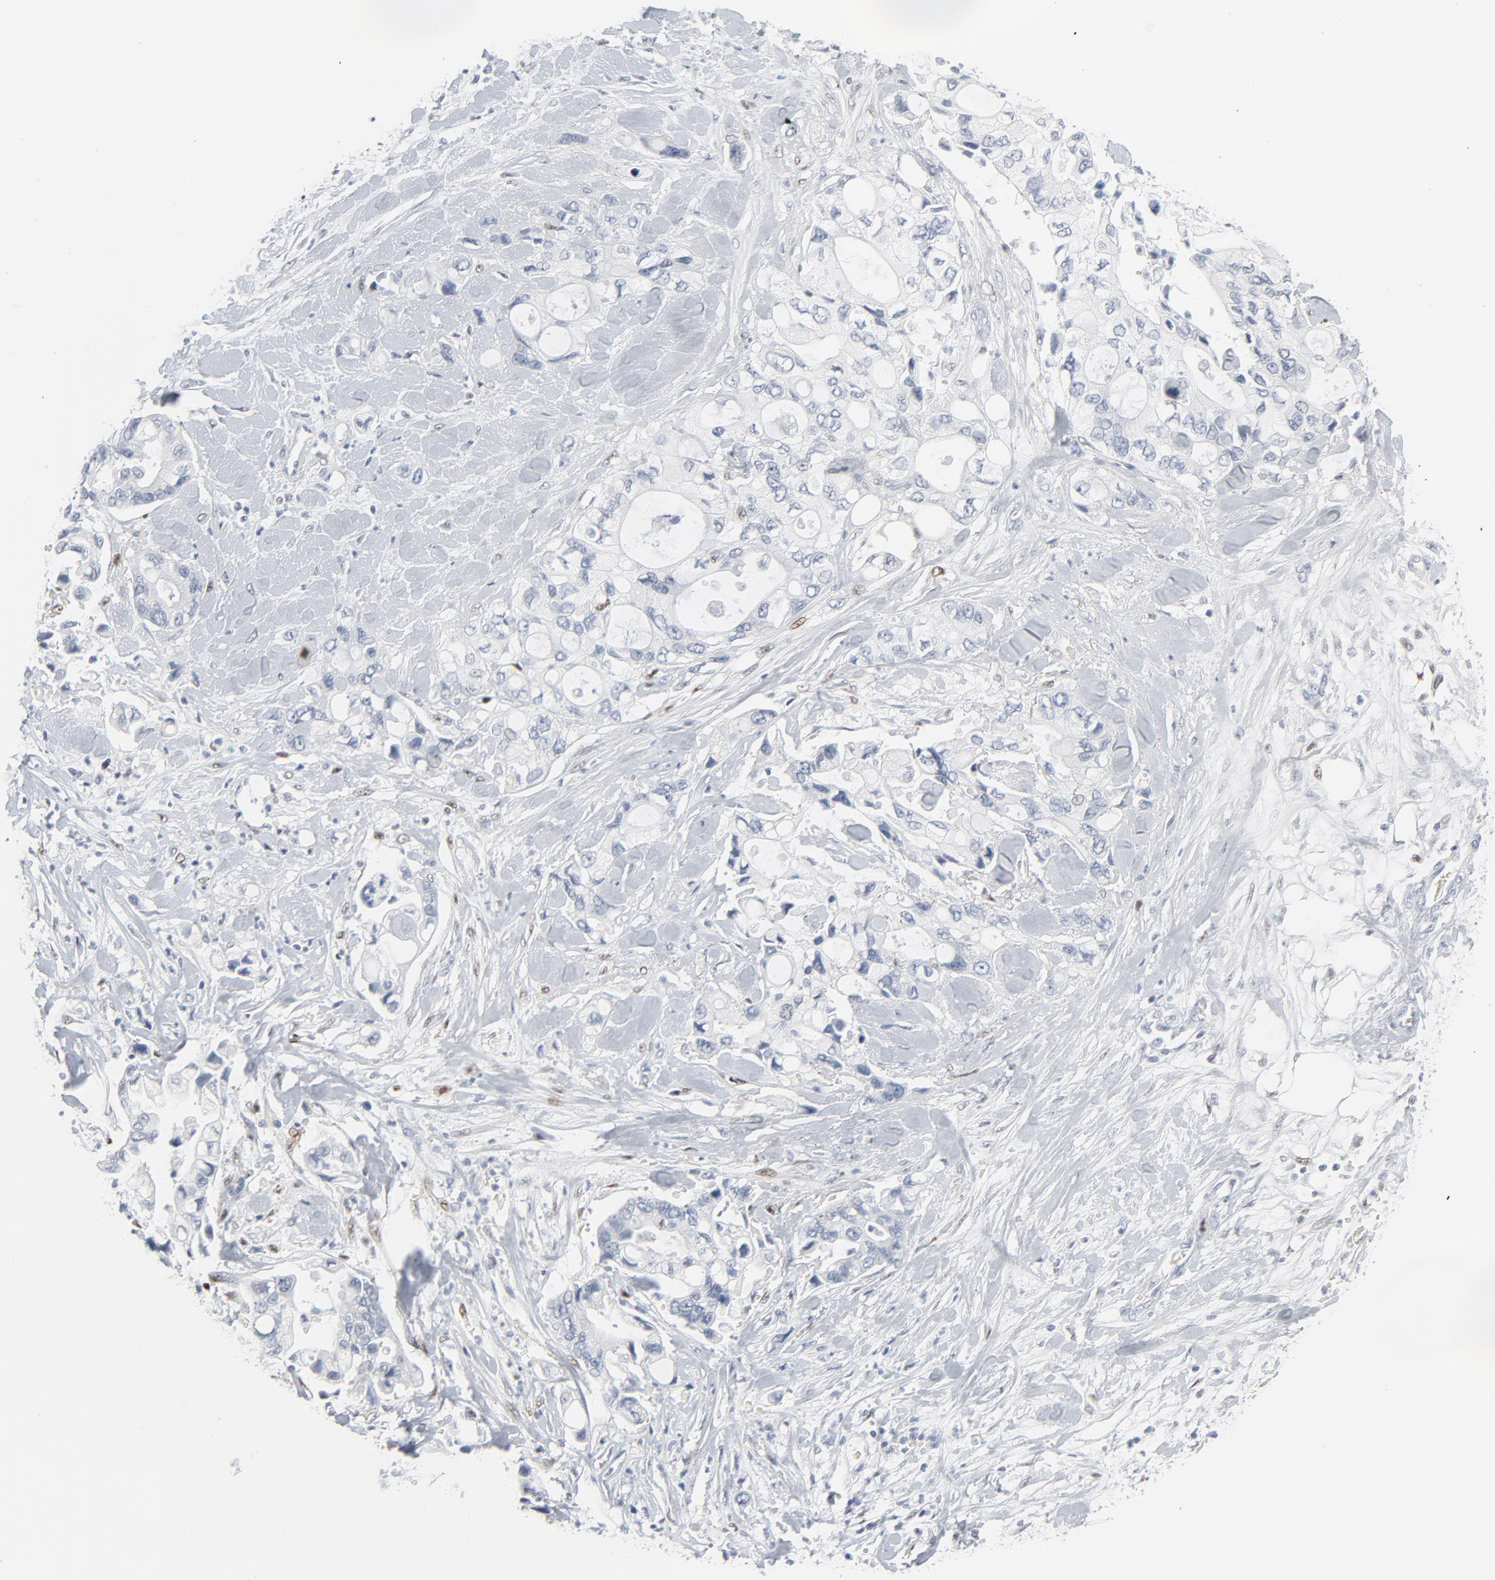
{"staining": {"intensity": "negative", "quantity": "none", "location": "none"}, "tissue": "pancreatic cancer", "cell_type": "Tumor cells", "image_type": "cancer", "snomed": [{"axis": "morphology", "description": "Adenocarcinoma, NOS"}, {"axis": "topography", "description": "Pancreas"}], "caption": "Micrograph shows no significant protein expression in tumor cells of pancreatic cancer.", "gene": "MITF", "patient": {"sex": "male", "age": 70}}